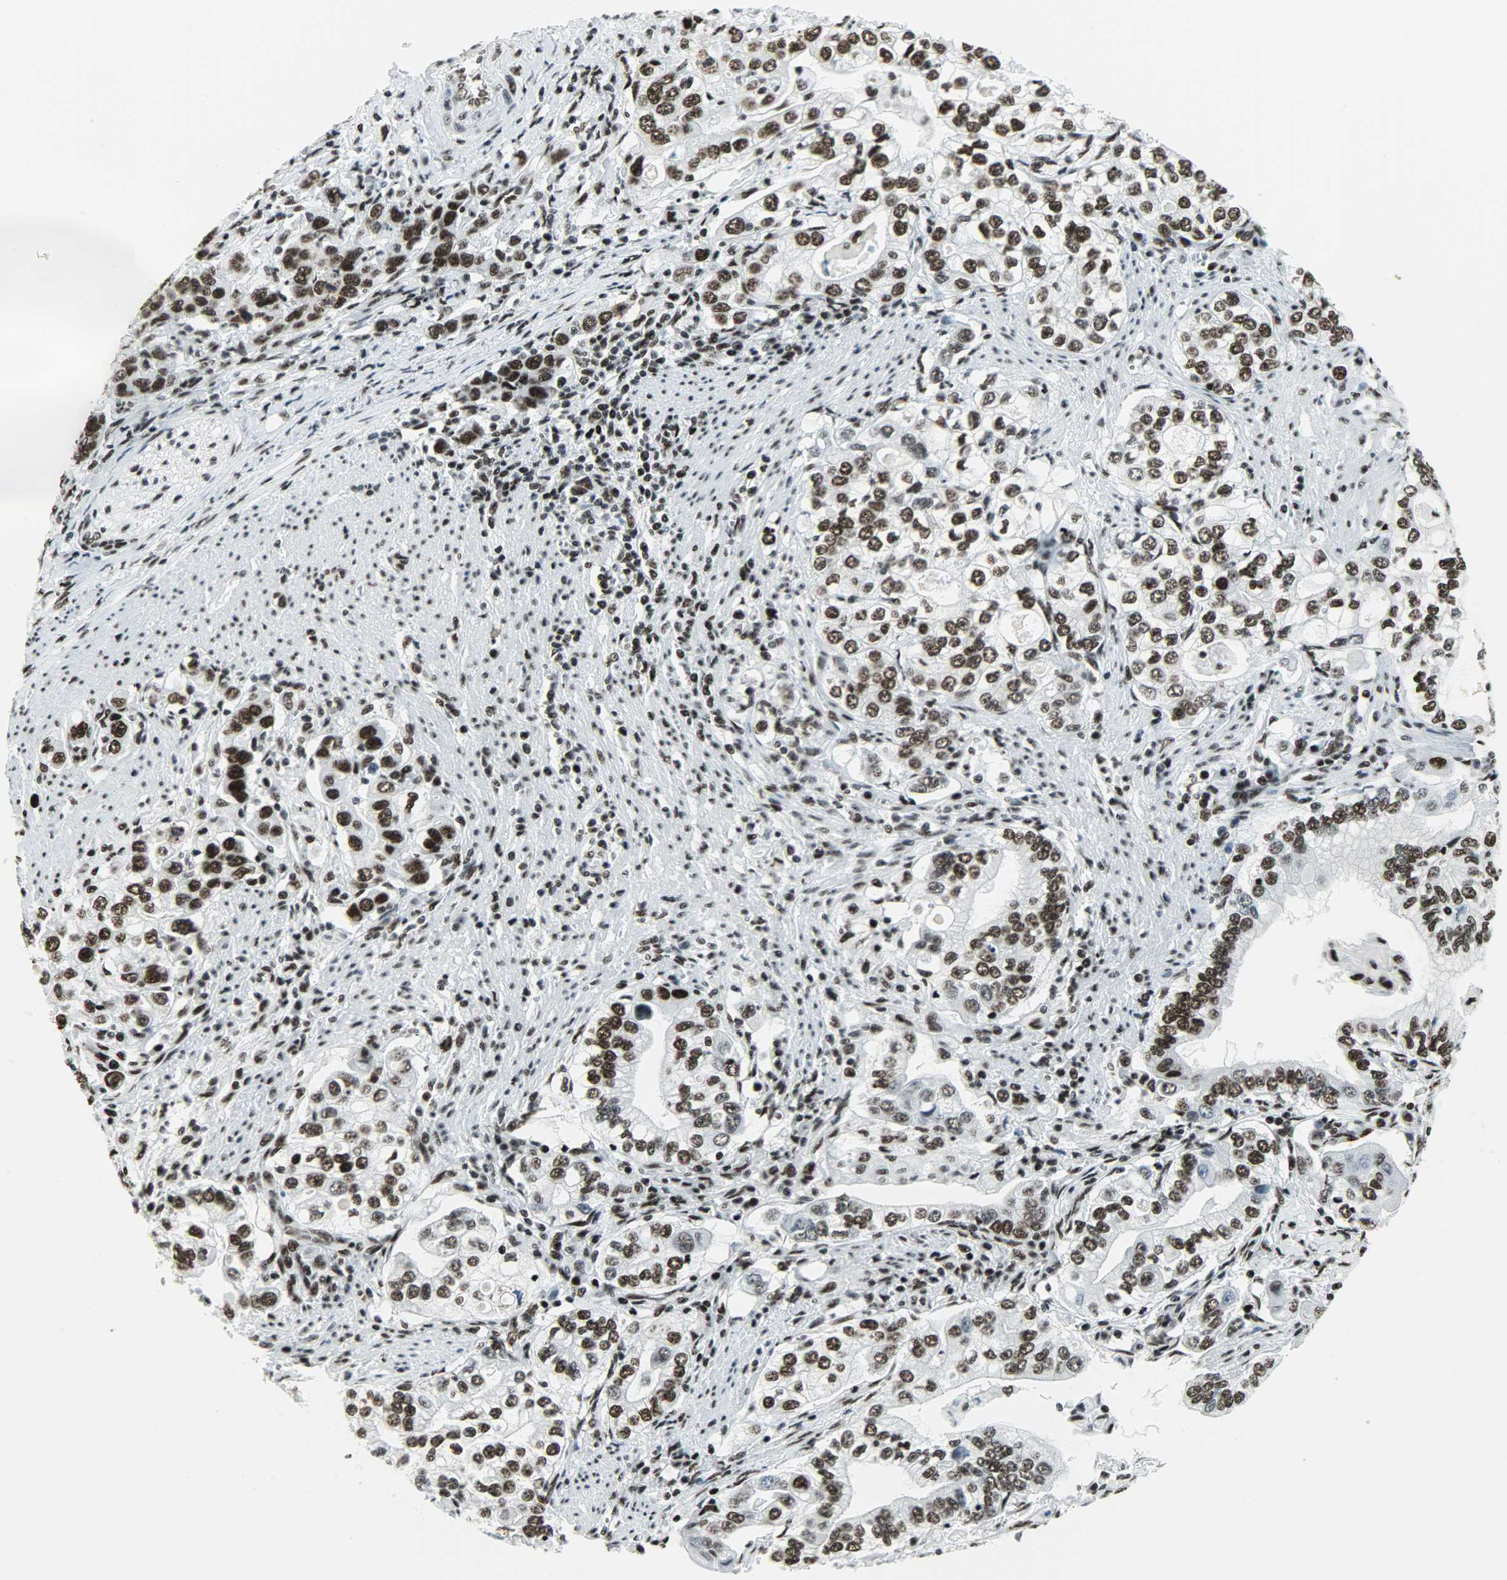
{"staining": {"intensity": "strong", "quantity": ">75%", "location": "nuclear"}, "tissue": "stomach cancer", "cell_type": "Tumor cells", "image_type": "cancer", "snomed": [{"axis": "morphology", "description": "Adenocarcinoma, NOS"}, {"axis": "topography", "description": "Stomach, lower"}], "caption": "Tumor cells reveal high levels of strong nuclear positivity in approximately >75% of cells in adenocarcinoma (stomach).", "gene": "SNRPA", "patient": {"sex": "female", "age": 72}}